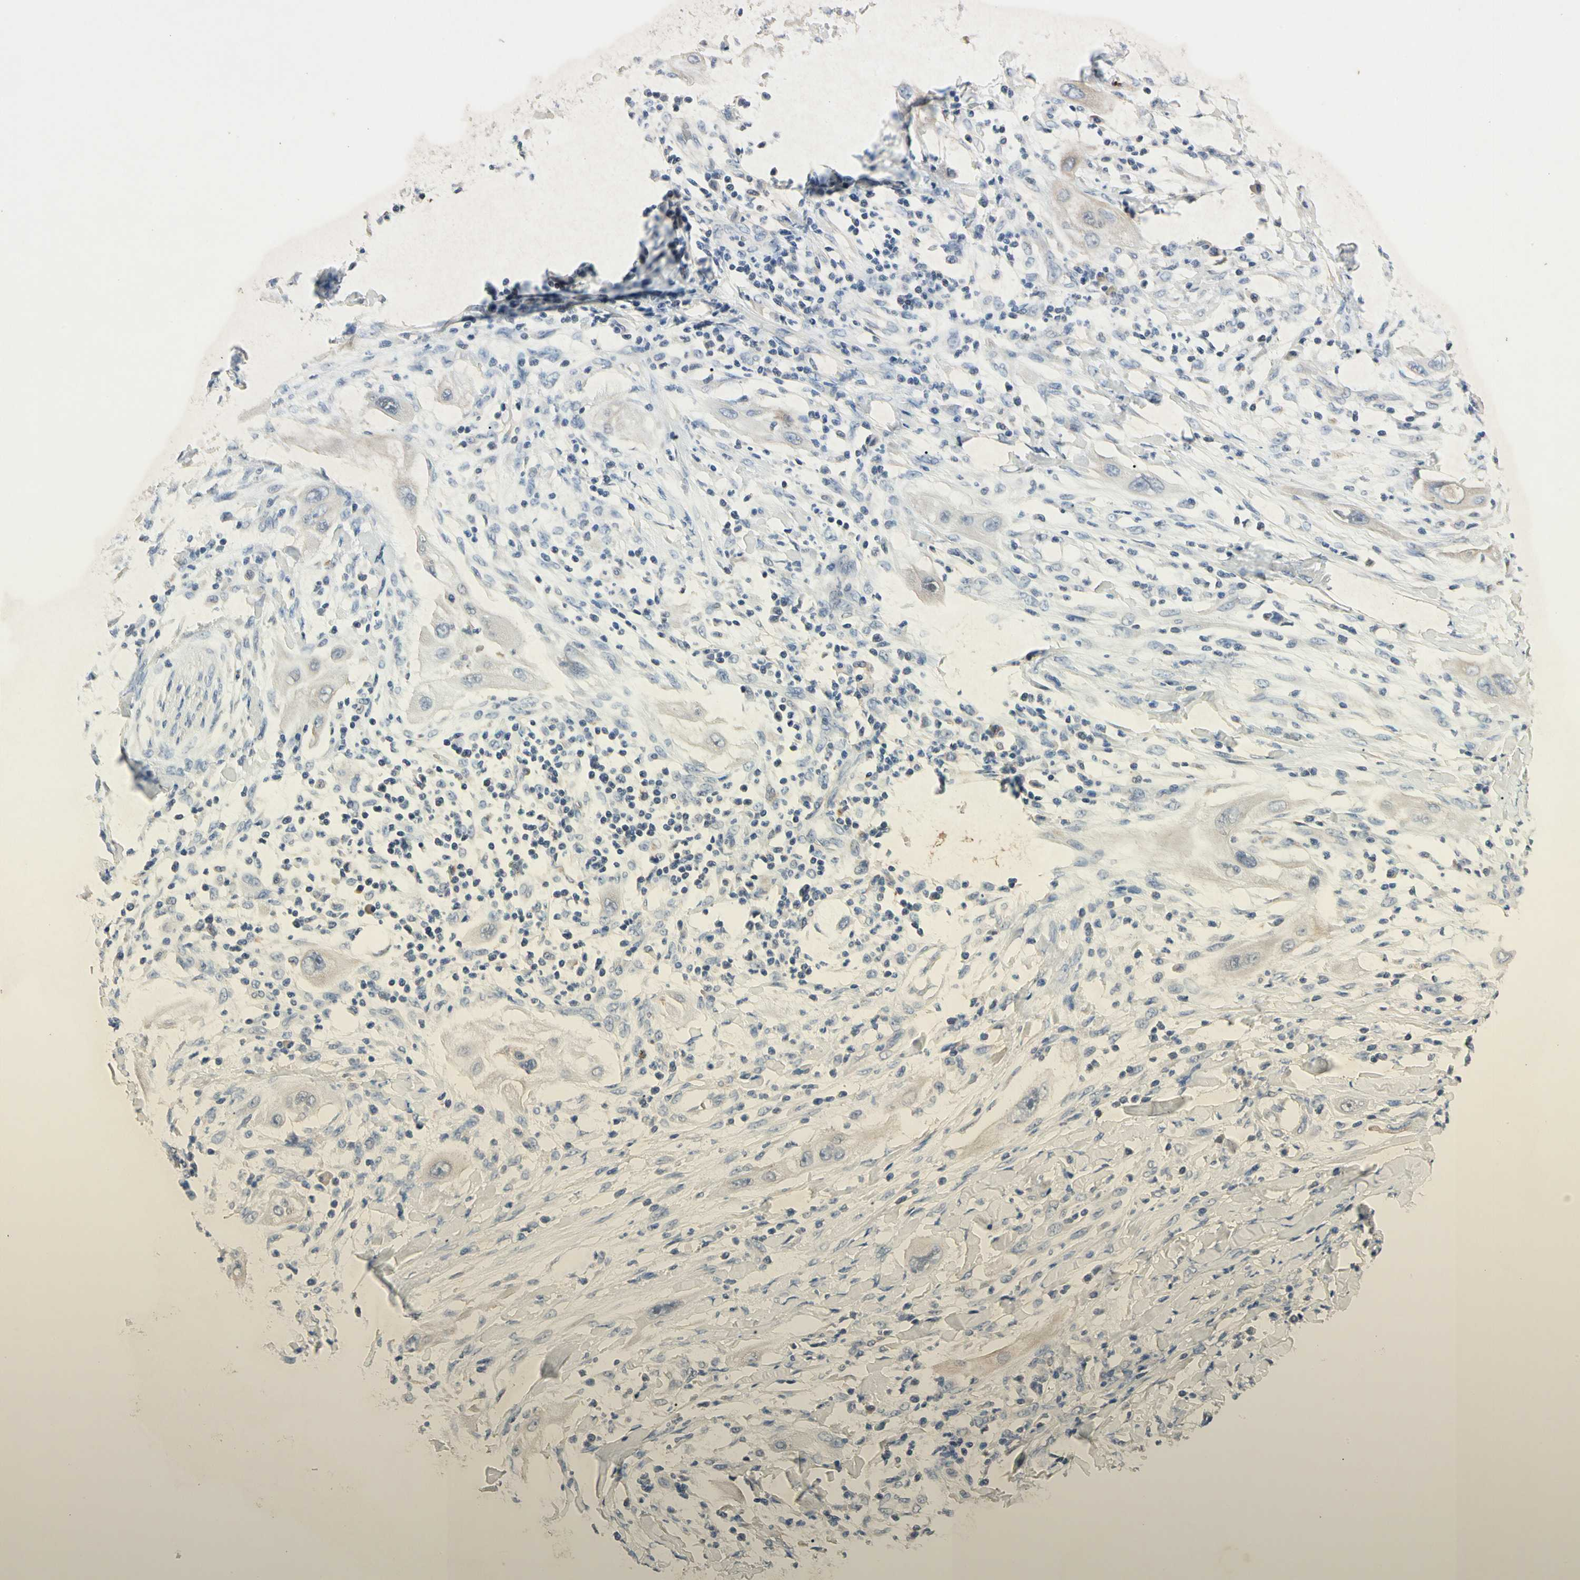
{"staining": {"intensity": "negative", "quantity": "none", "location": "none"}, "tissue": "lung cancer", "cell_type": "Tumor cells", "image_type": "cancer", "snomed": [{"axis": "morphology", "description": "Squamous cell carcinoma, NOS"}, {"axis": "topography", "description": "Lung"}], "caption": "Lung squamous cell carcinoma stained for a protein using immunohistochemistry exhibits no positivity tumor cells.", "gene": "GAS6", "patient": {"sex": "female", "age": 47}}